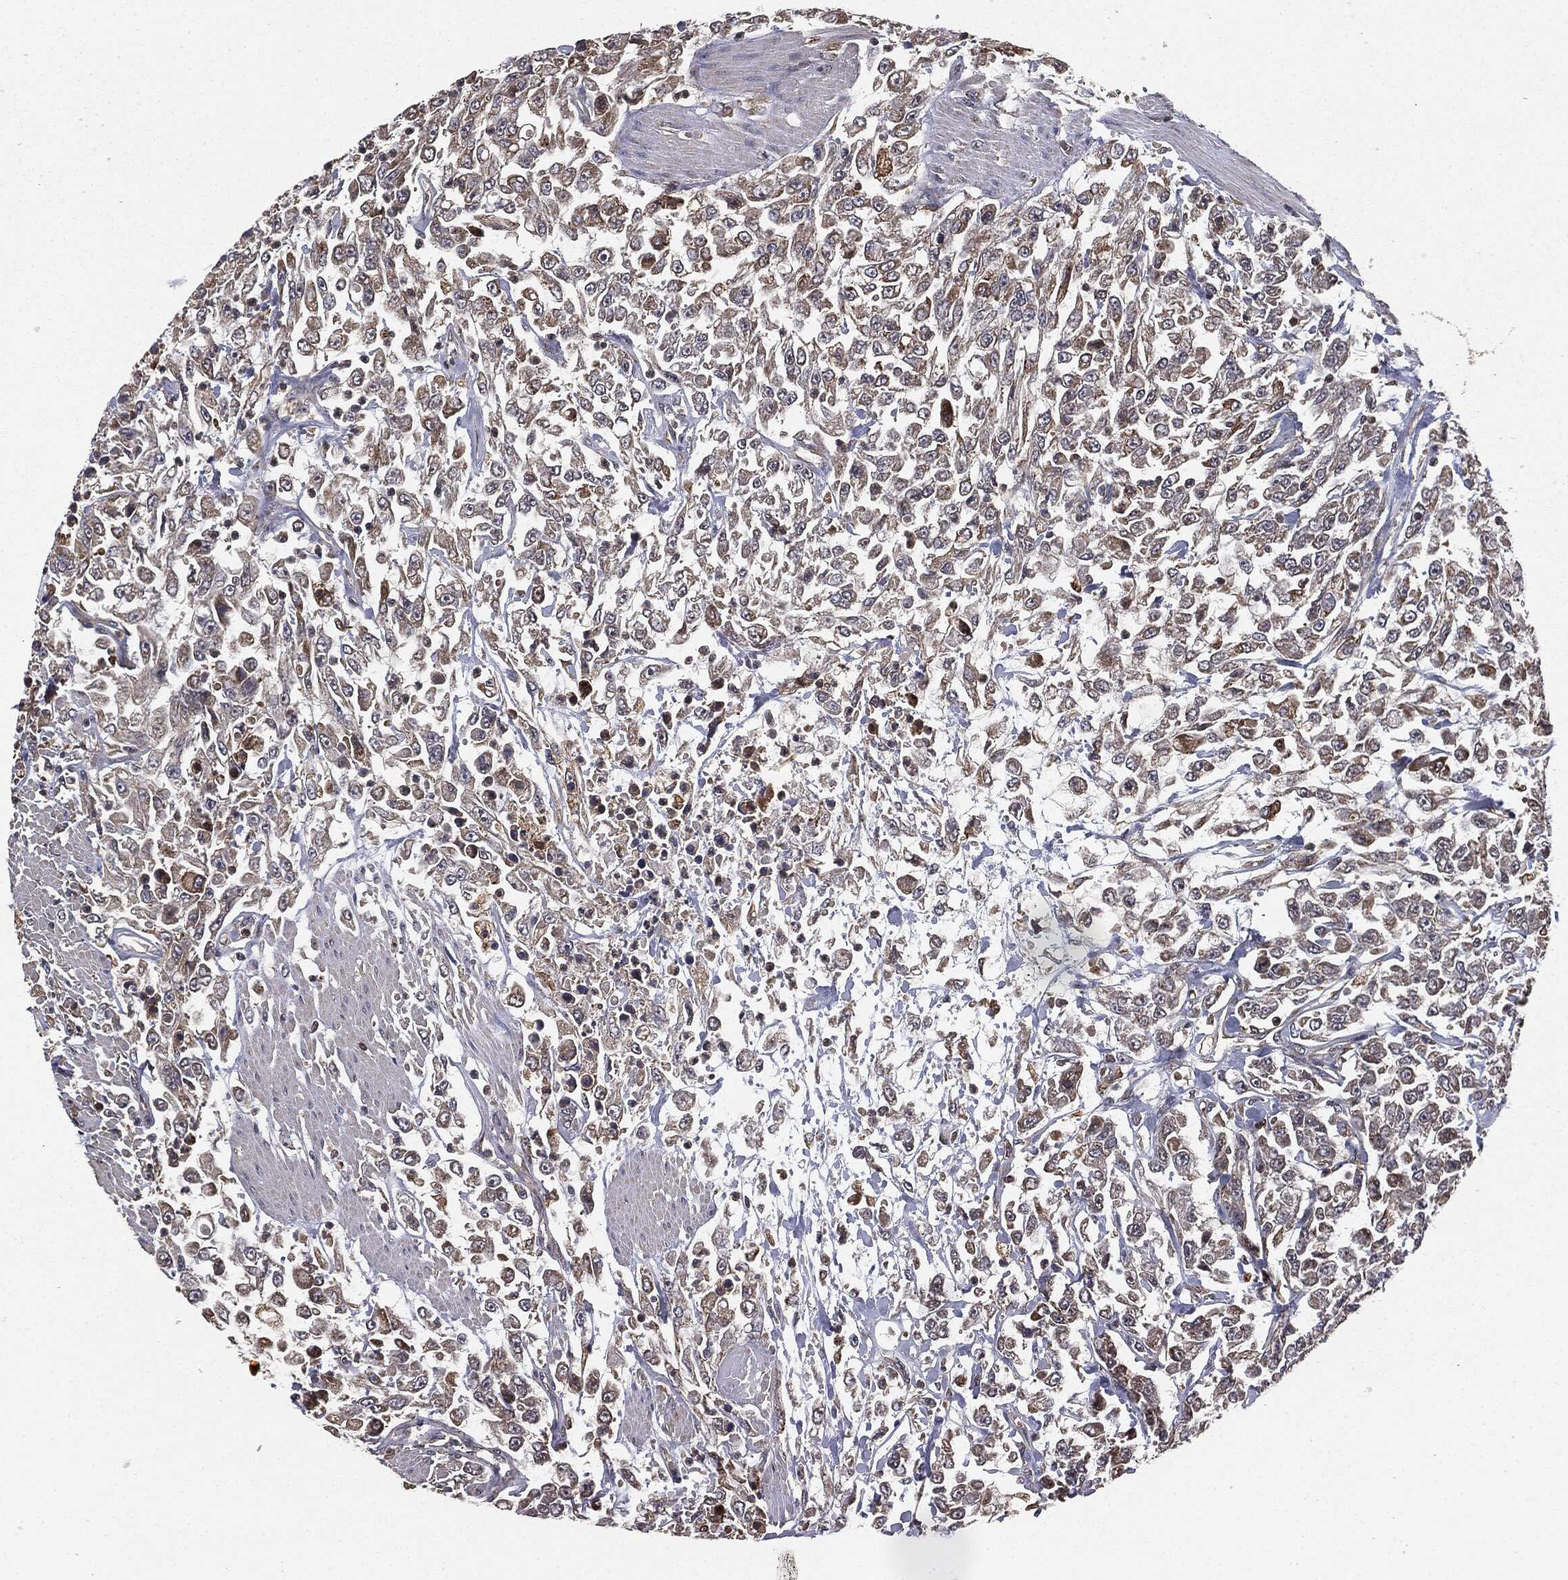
{"staining": {"intensity": "weak", "quantity": "25%-75%", "location": "cytoplasmic/membranous"}, "tissue": "urothelial cancer", "cell_type": "Tumor cells", "image_type": "cancer", "snomed": [{"axis": "morphology", "description": "Urothelial carcinoma, High grade"}, {"axis": "topography", "description": "Urinary bladder"}], "caption": "Immunohistochemistry (DAB) staining of human high-grade urothelial carcinoma reveals weak cytoplasmic/membranous protein staining in about 25%-75% of tumor cells. The staining was performed using DAB, with brown indicating positive protein expression. Nuclei are stained blue with hematoxylin.", "gene": "MIER2", "patient": {"sex": "male", "age": 46}}